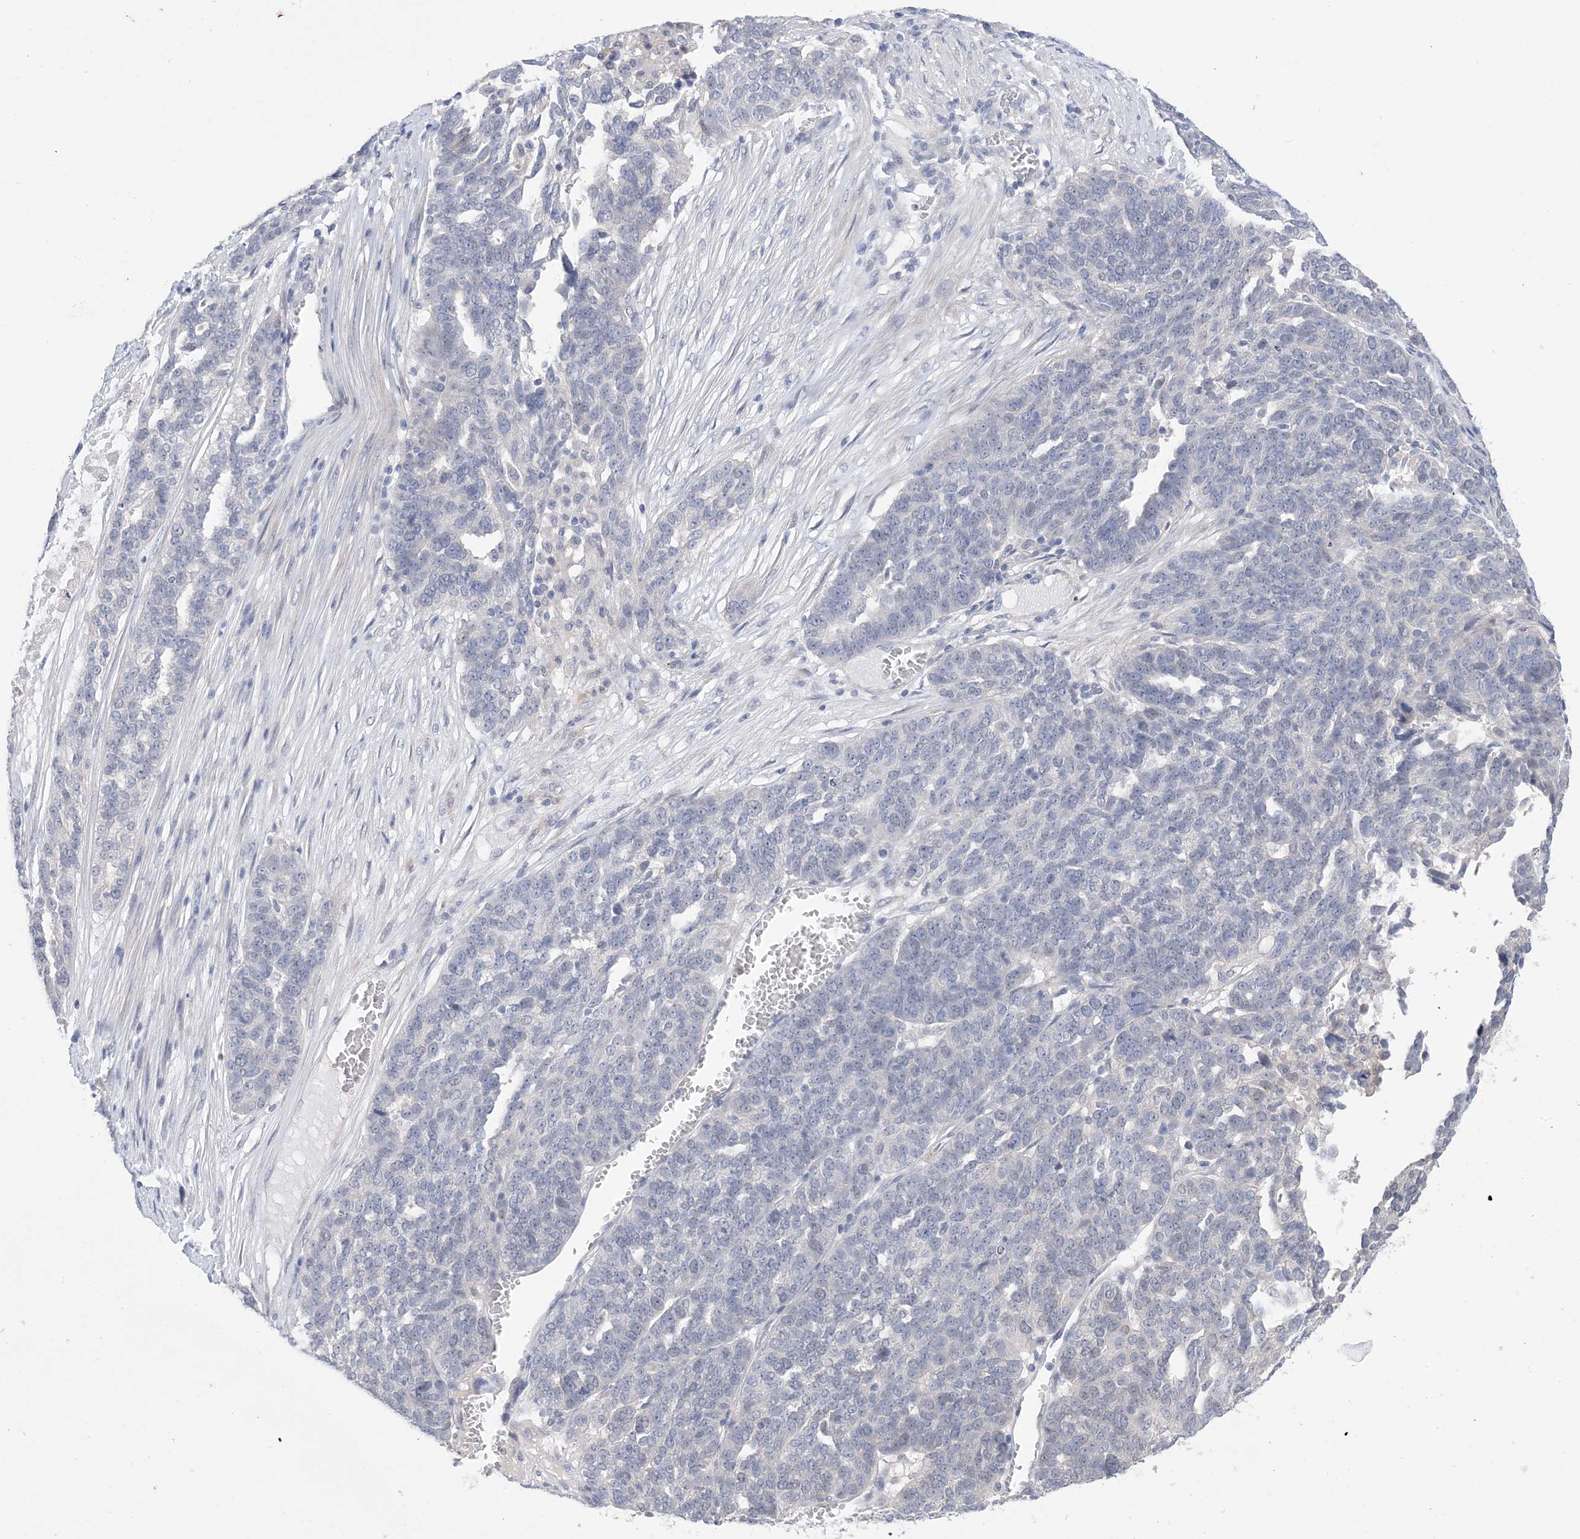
{"staining": {"intensity": "negative", "quantity": "none", "location": "none"}, "tissue": "ovarian cancer", "cell_type": "Tumor cells", "image_type": "cancer", "snomed": [{"axis": "morphology", "description": "Cystadenocarcinoma, serous, NOS"}, {"axis": "topography", "description": "Ovary"}], "caption": "Tumor cells are negative for protein expression in human ovarian serous cystadenocarcinoma. Nuclei are stained in blue.", "gene": "TTYH1", "patient": {"sex": "female", "age": 59}}